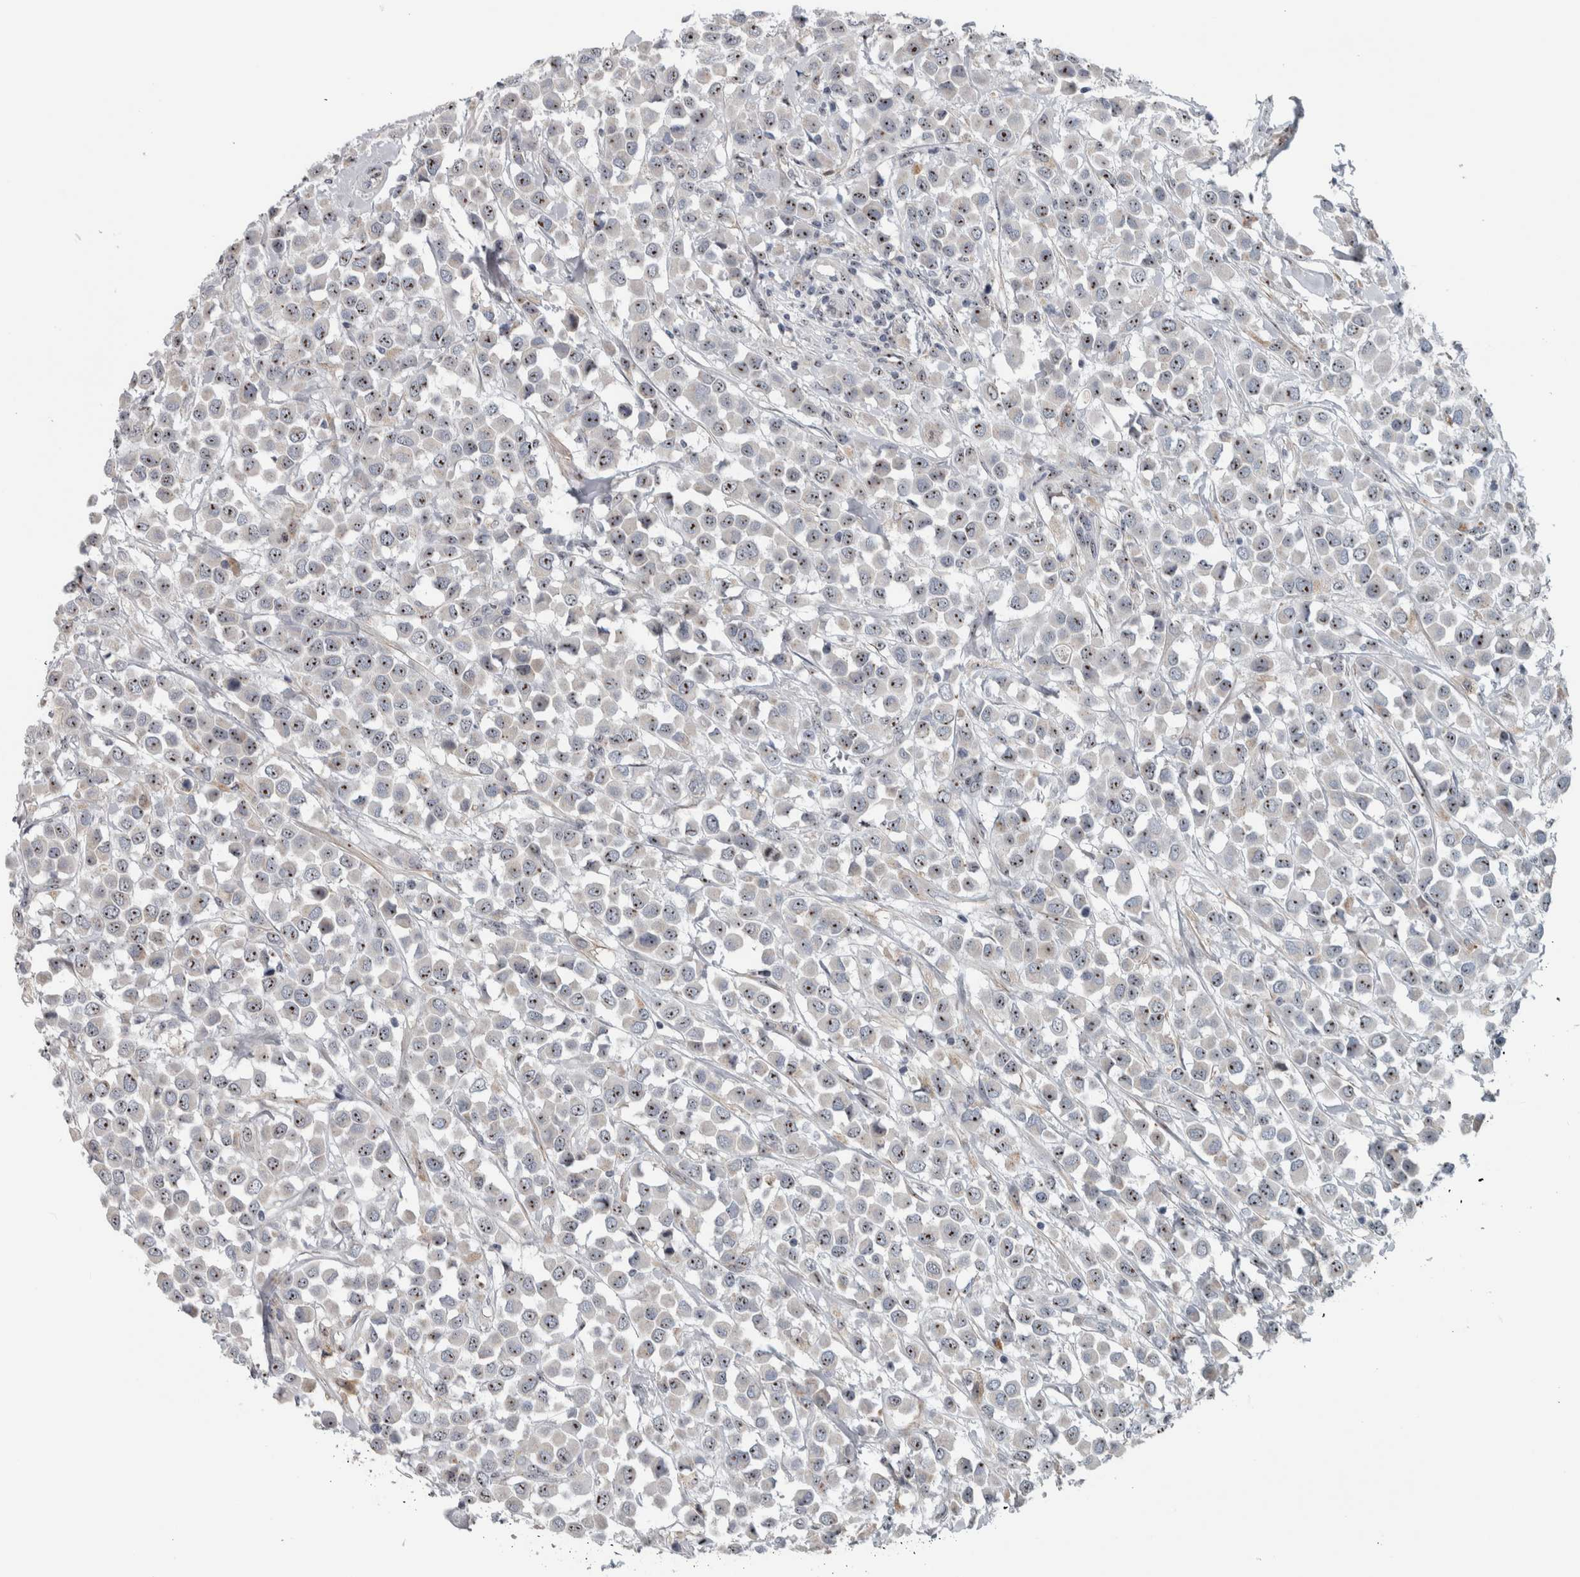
{"staining": {"intensity": "moderate", "quantity": ">75%", "location": "nuclear"}, "tissue": "breast cancer", "cell_type": "Tumor cells", "image_type": "cancer", "snomed": [{"axis": "morphology", "description": "Duct carcinoma"}, {"axis": "topography", "description": "Breast"}], "caption": "Human intraductal carcinoma (breast) stained with a protein marker reveals moderate staining in tumor cells.", "gene": "UTP6", "patient": {"sex": "female", "age": 61}}